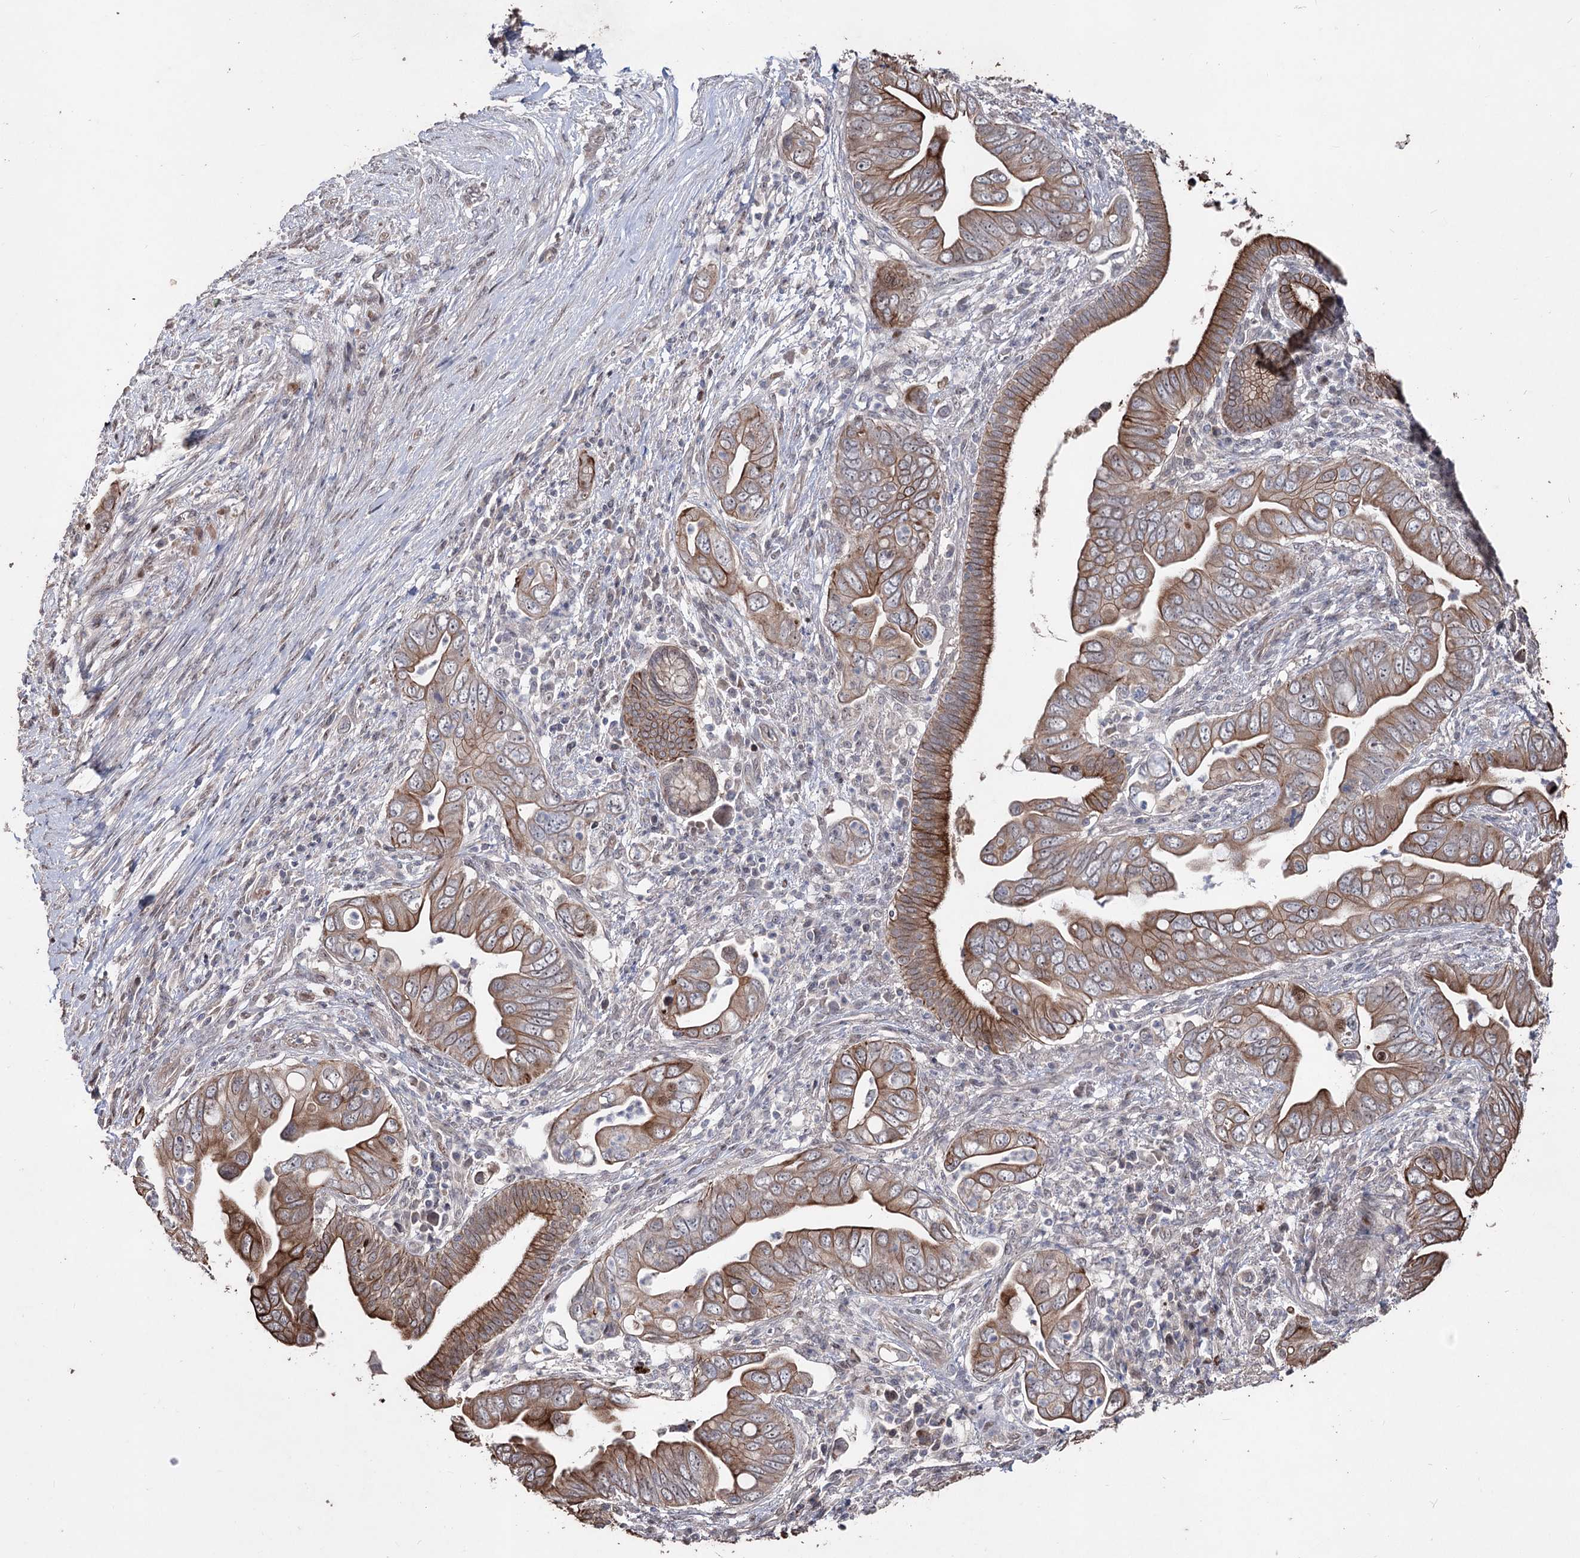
{"staining": {"intensity": "moderate", "quantity": ">75%", "location": "cytoplasmic/membranous"}, "tissue": "pancreatic cancer", "cell_type": "Tumor cells", "image_type": "cancer", "snomed": [{"axis": "morphology", "description": "Adenocarcinoma, NOS"}, {"axis": "topography", "description": "Pancreas"}], "caption": "Pancreatic adenocarcinoma stained for a protein exhibits moderate cytoplasmic/membranous positivity in tumor cells.", "gene": "CPNE8", "patient": {"sex": "male", "age": 75}}